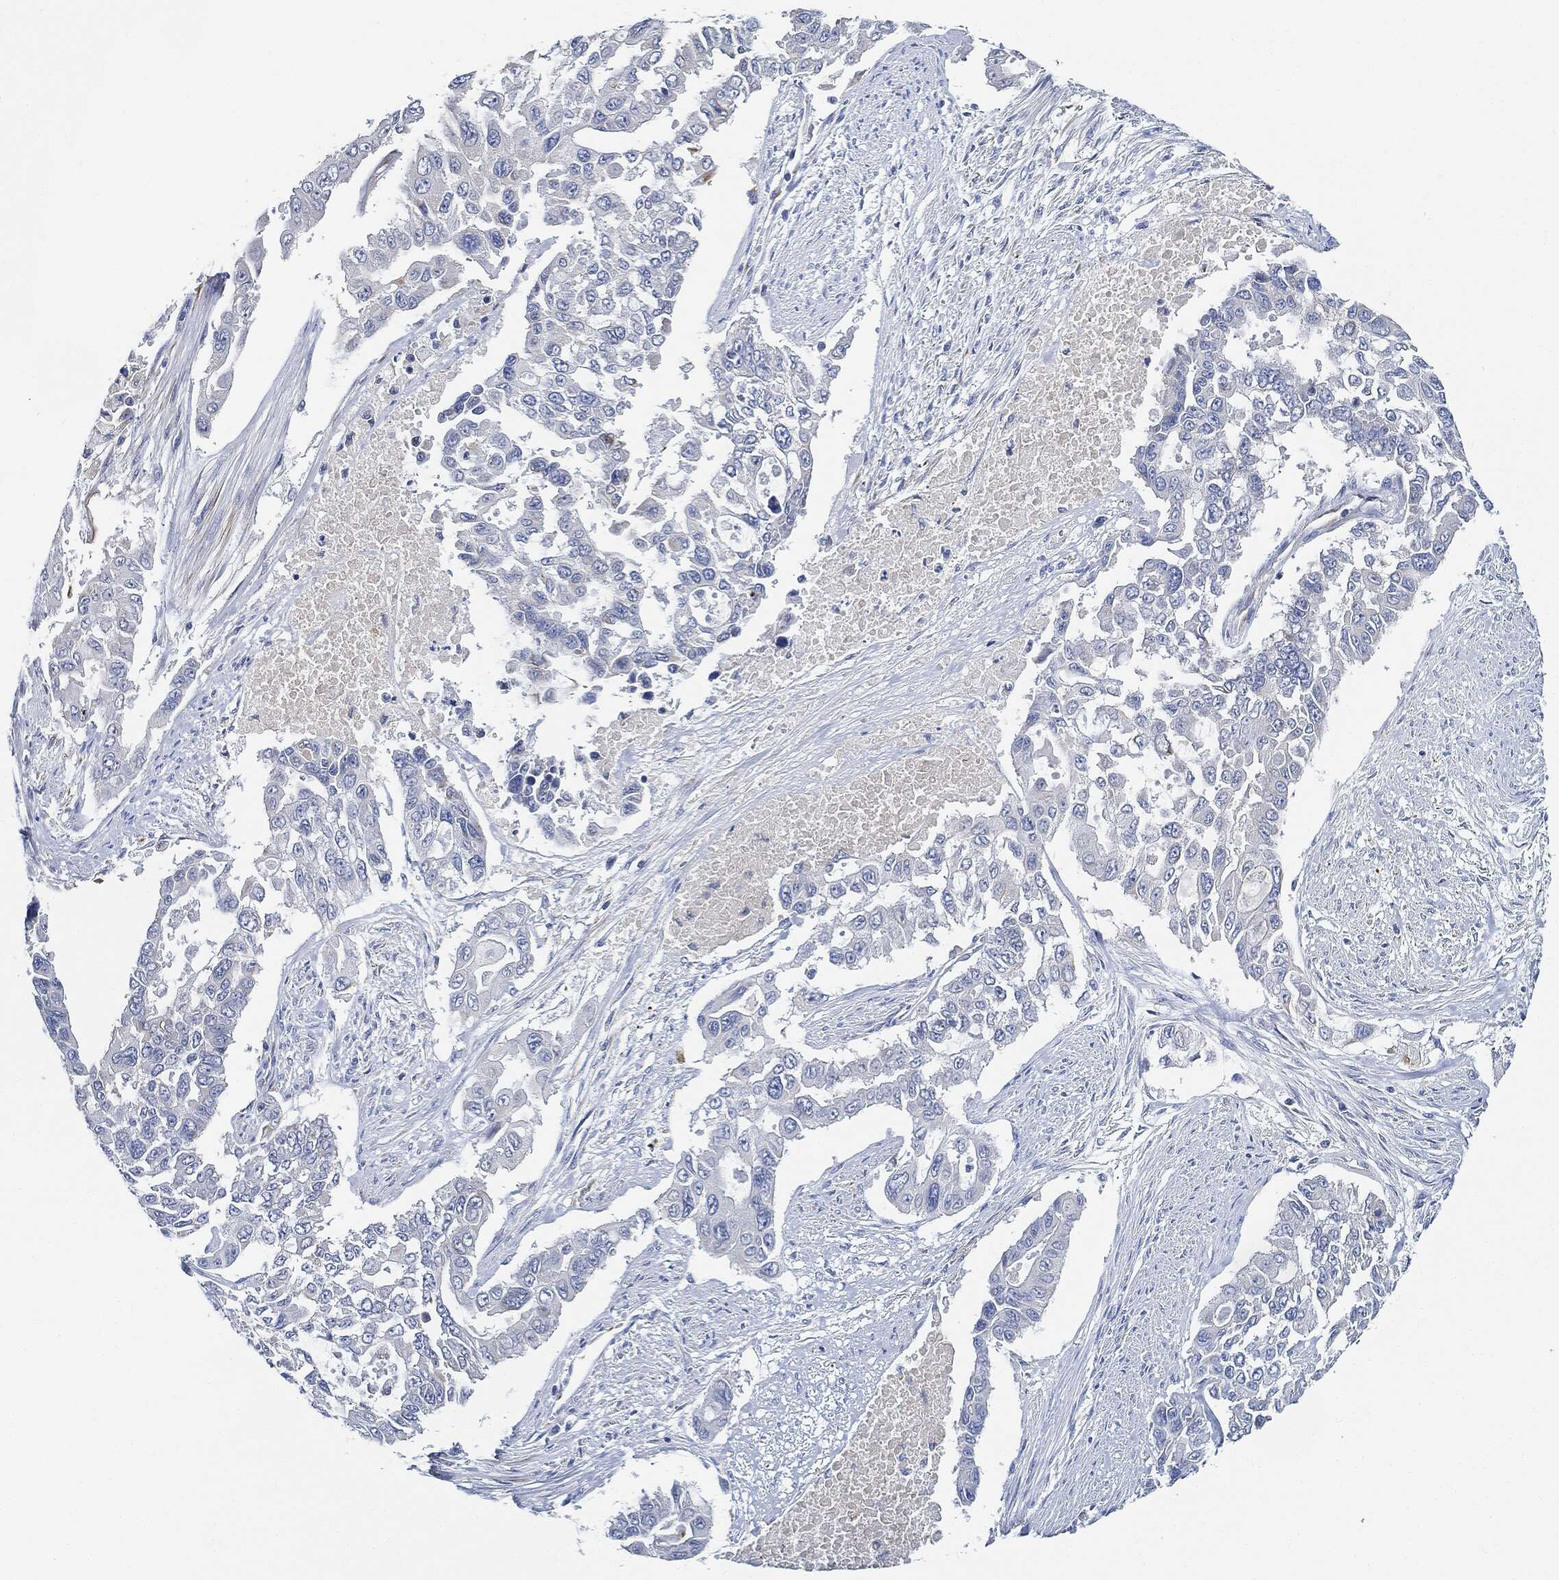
{"staining": {"intensity": "negative", "quantity": "none", "location": "none"}, "tissue": "endometrial cancer", "cell_type": "Tumor cells", "image_type": "cancer", "snomed": [{"axis": "morphology", "description": "Adenocarcinoma, NOS"}, {"axis": "topography", "description": "Uterus"}], "caption": "A high-resolution image shows IHC staining of endometrial adenocarcinoma, which reveals no significant positivity in tumor cells.", "gene": "THSD1", "patient": {"sex": "female", "age": 59}}